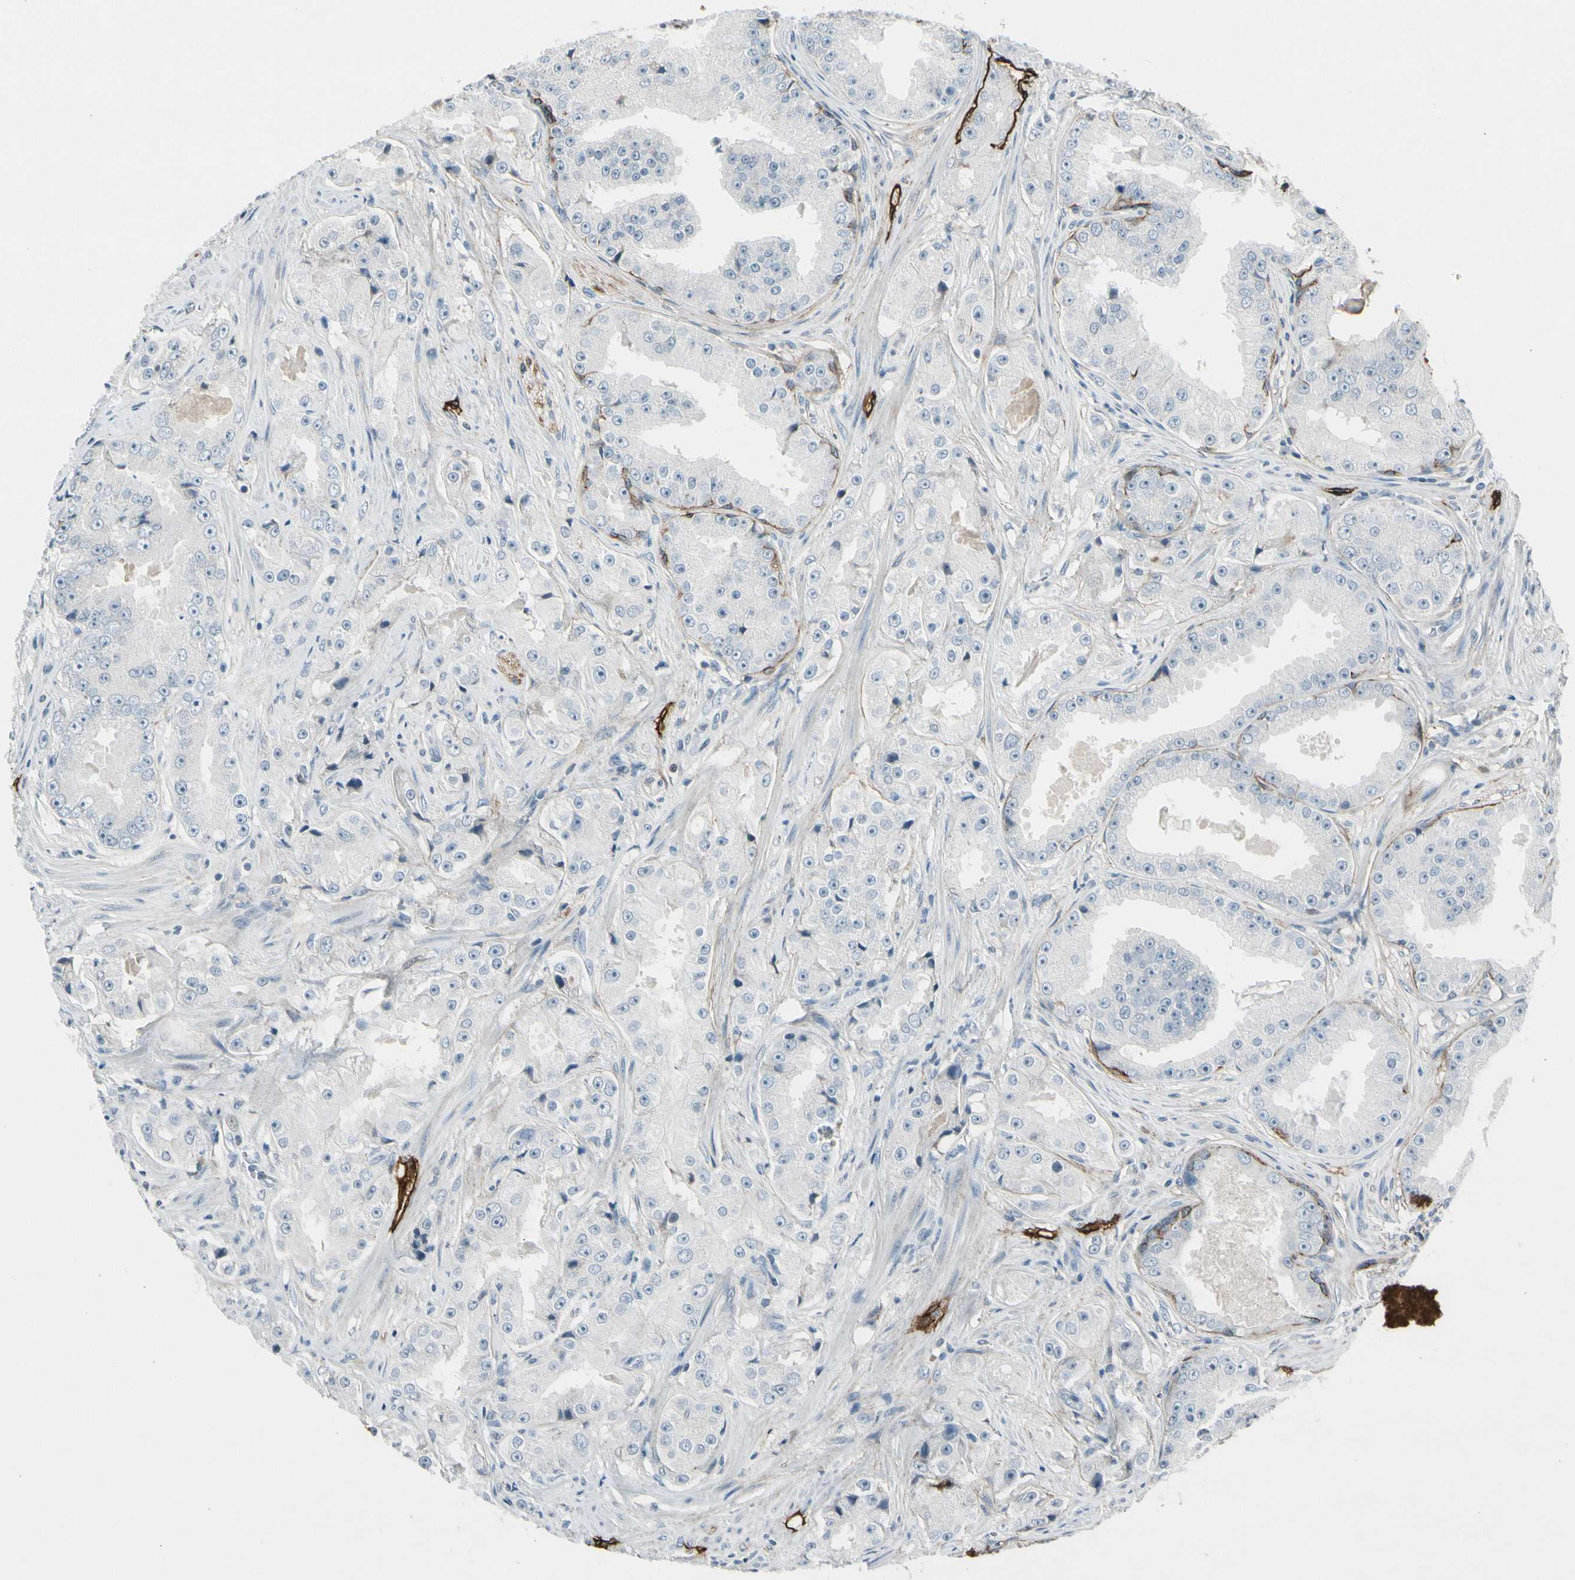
{"staining": {"intensity": "negative", "quantity": "none", "location": "none"}, "tissue": "prostate cancer", "cell_type": "Tumor cells", "image_type": "cancer", "snomed": [{"axis": "morphology", "description": "Adenocarcinoma, High grade"}, {"axis": "topography", "description": "Prostate"}], "caption": "Prostate cancer was stained to show a protein in brown. There is no significant expression in tumor cells.", "gene": "PDPN", "patient": {"sex": "male", "age": 73}}